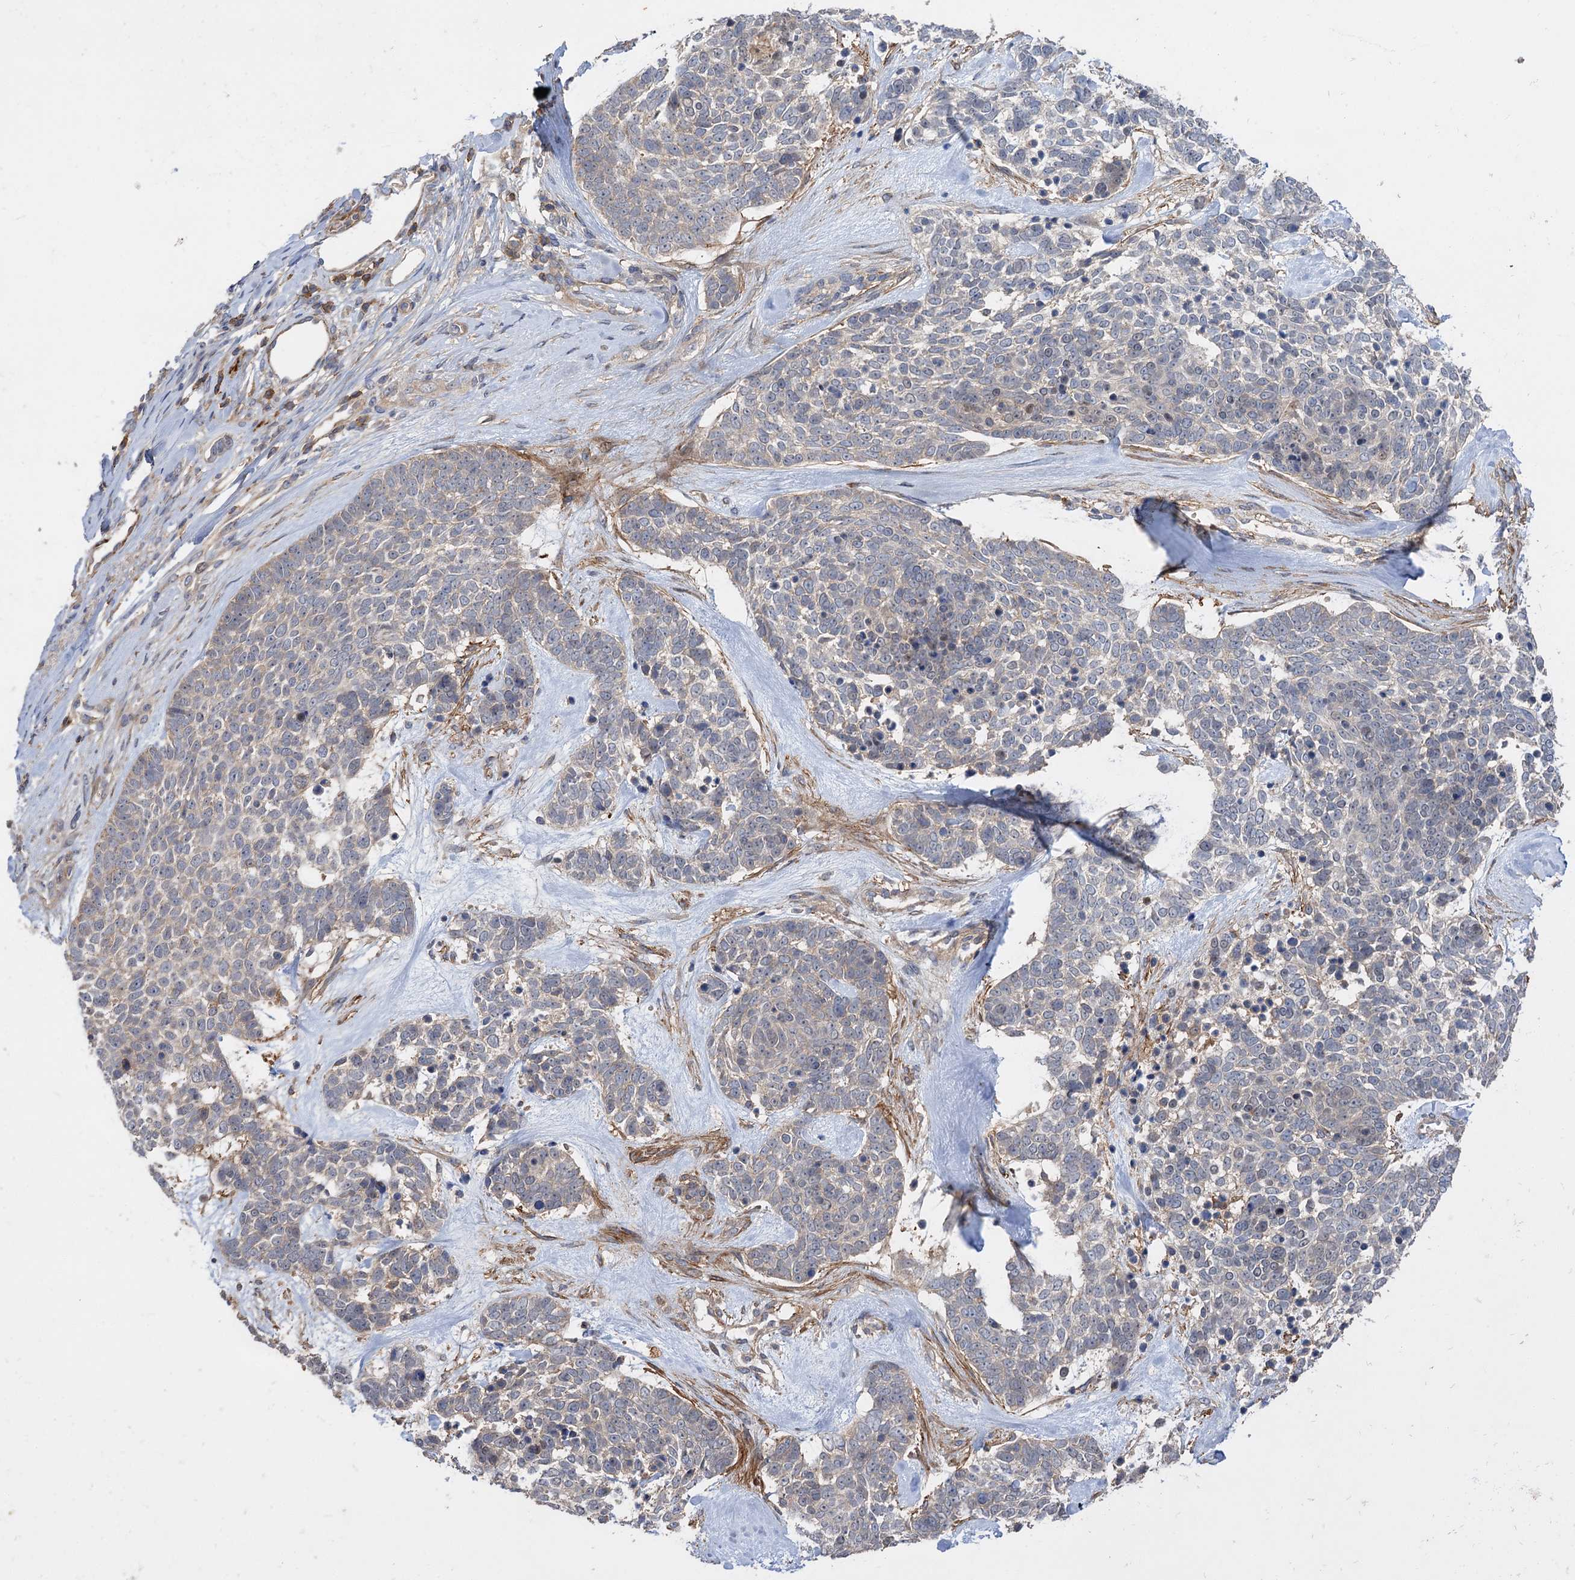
{"staining": {"intensity": "negative", "quantity": "none", "location": "none"}, "tissue": "skin cancer", "cell_type": "Tumor cells", "image_type": "cancer", "snomed": [{"axis": "morphology", "description": "Basal cell carcinoma"}, {"axis": "topography", "description": "Skin"}], "caption": "Skin cancer (basal cell carcinoma) was stained to show a protein in brown. There is no significant staining in tumor cells. (Brightfield microscopy of DAB (3,3'-diaminobenzidine) immunohistochemistry at high magnification).", "gene": "FBXW8", "patient": {"sex": "female", "age": 81}}